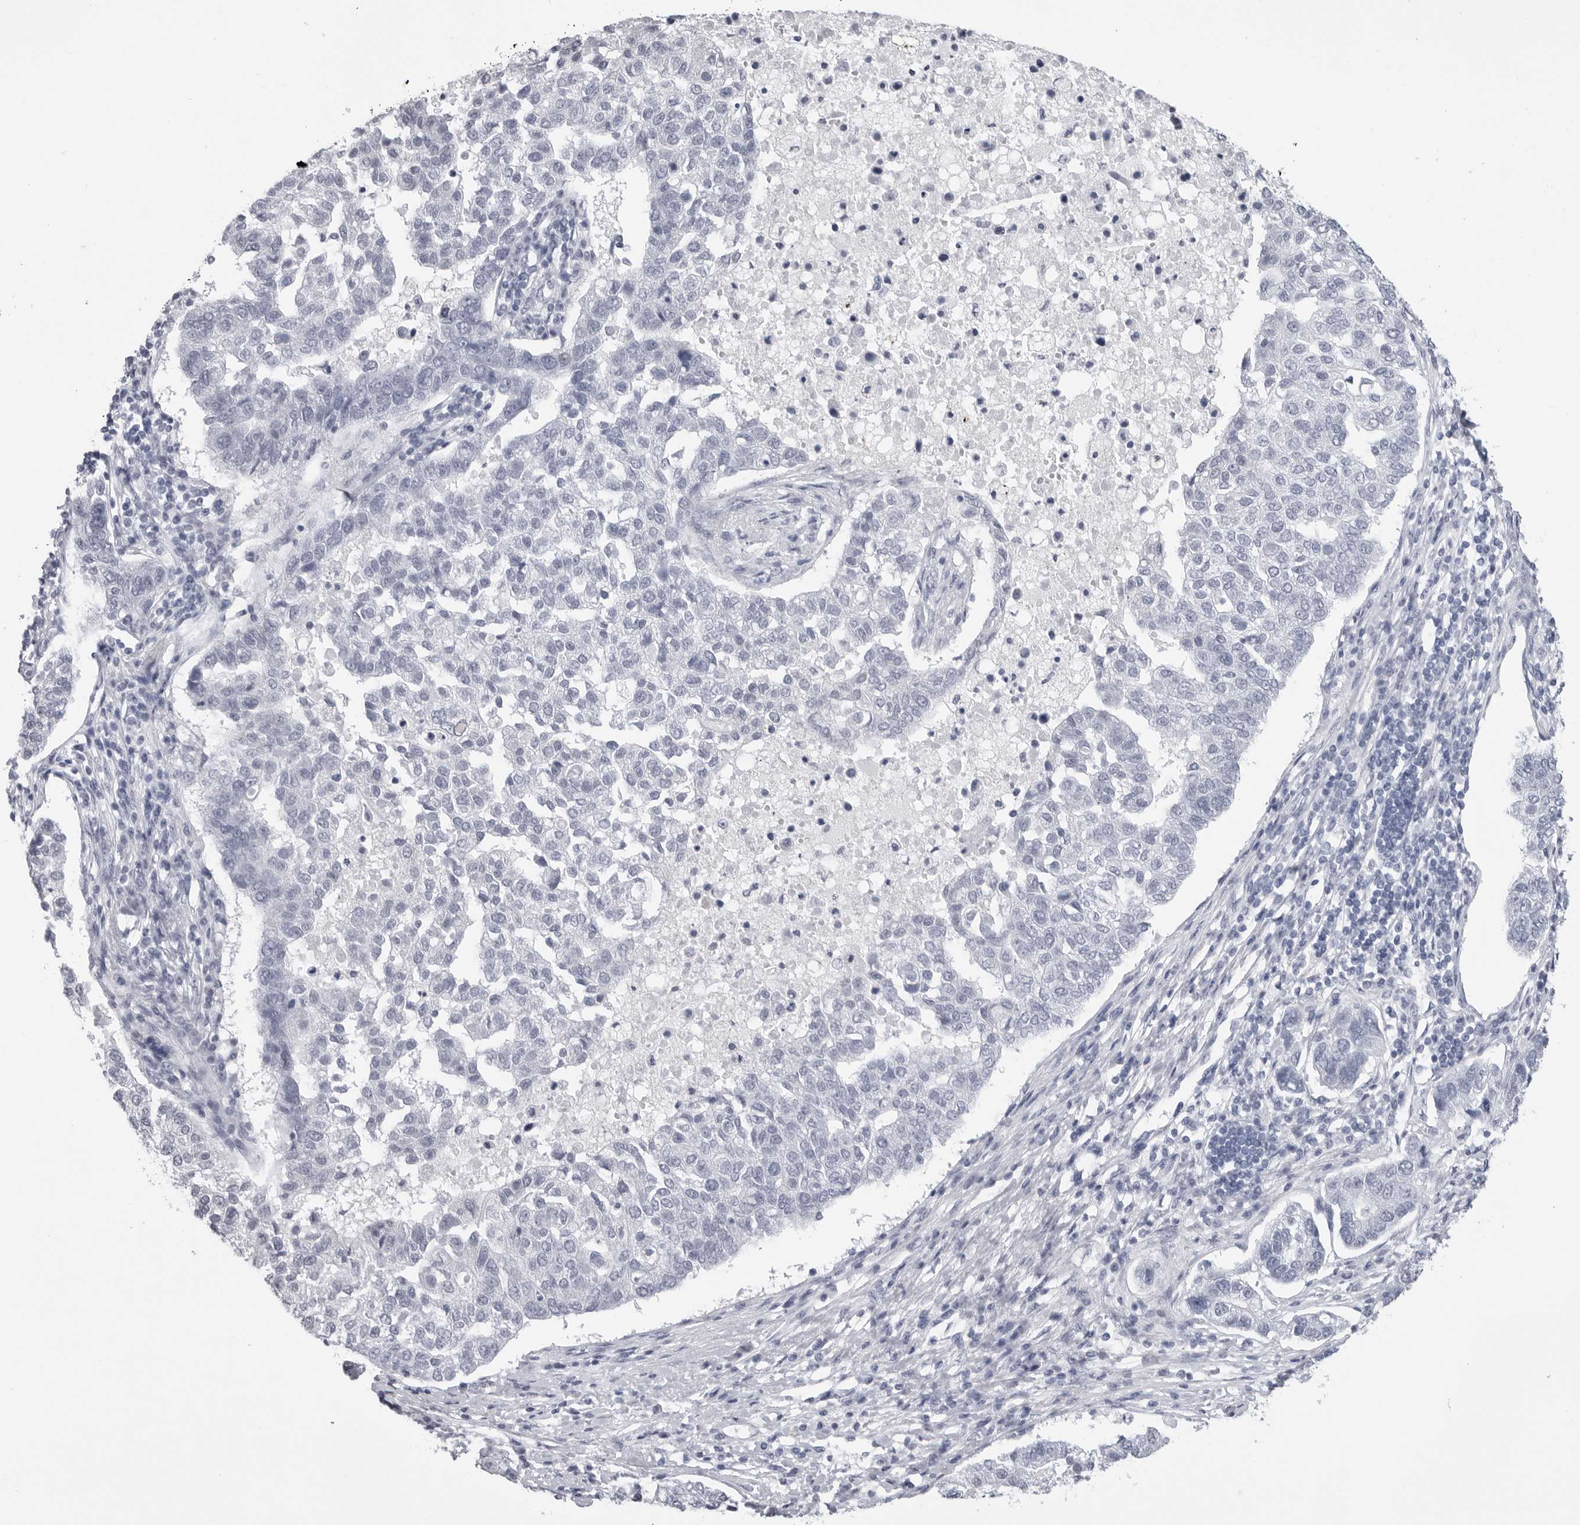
{"staining": {"intensity": "negative", "quantity": "none", "location": "none"}, "tissue": "pancreatic cancer", "cell_type": "Tumor cells", "image_type": "cancer", "snomed": [{"axis": "morphology", "description": "Adenocarcinoma, NOS"}, {"axis": "topography", "description": "Pancreas"}], "caption": "Immunohistochemical staining of pancreatic adenocarcinoma shows no significant staining in tumor cells. Nuclei are stained in blue.", "gene": "PGA3", "patient": {"sex": "female", "age": 61}}